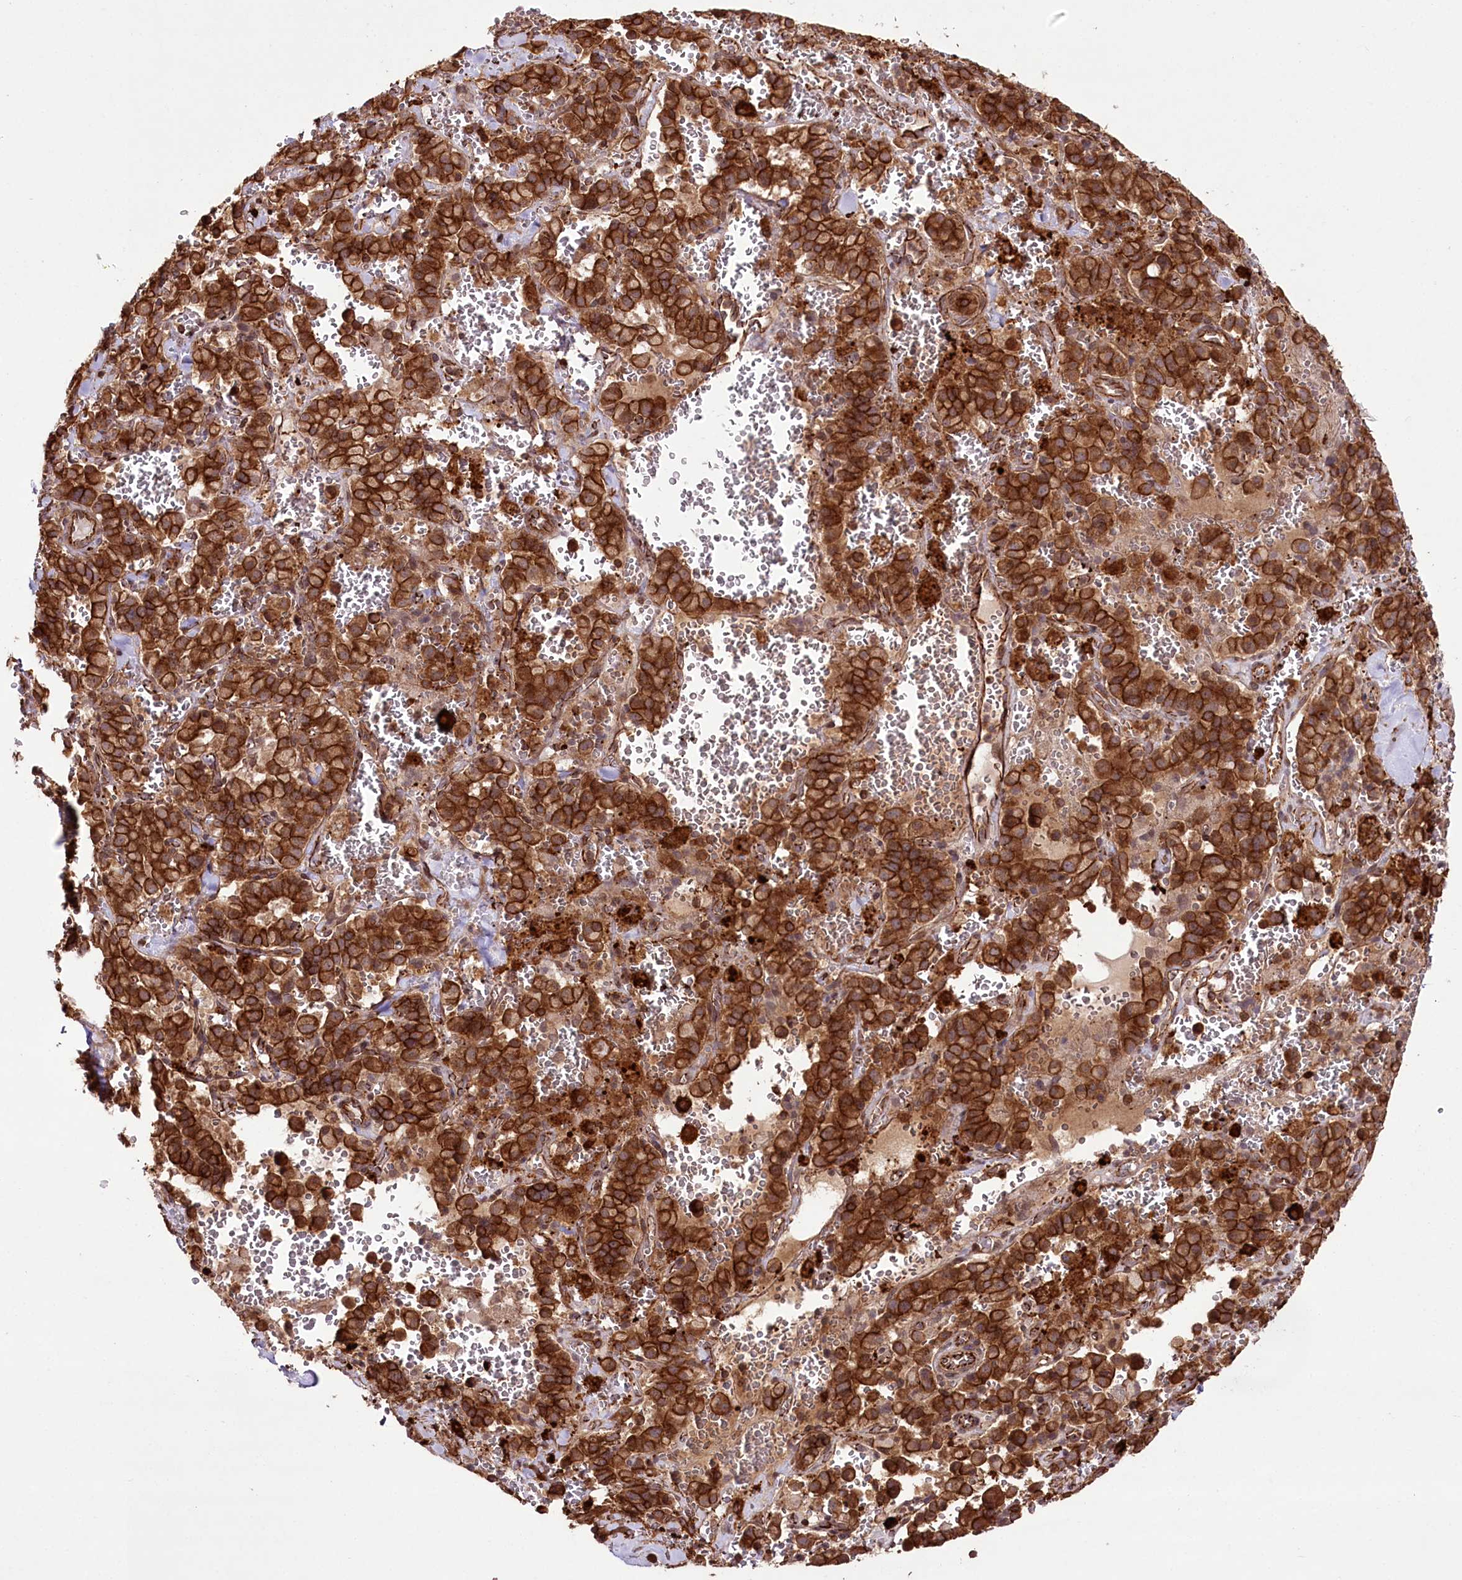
{"staining": {"intensity": "strong", "quantity": ">75%", "location": "cytoplasmic/membranous"}, "tissue": "pancreatic cancer", "cell_type": "Tumor cells", "image_type": "cancer", "snomed": [{"axis": "morphology", "description": "Adenocarcinoma, NOS"}, {"axis": "topography", "description": "Pancreas"}], "caption": "Immunohistochemistry (IHC) of pancreatic cancer demonstrates high levels of strong cytoplasmic/membranous staining in approximately >75% of tumor cells.", "gene": "DHX29", "patient": {"sex": "male", "age": 65}}